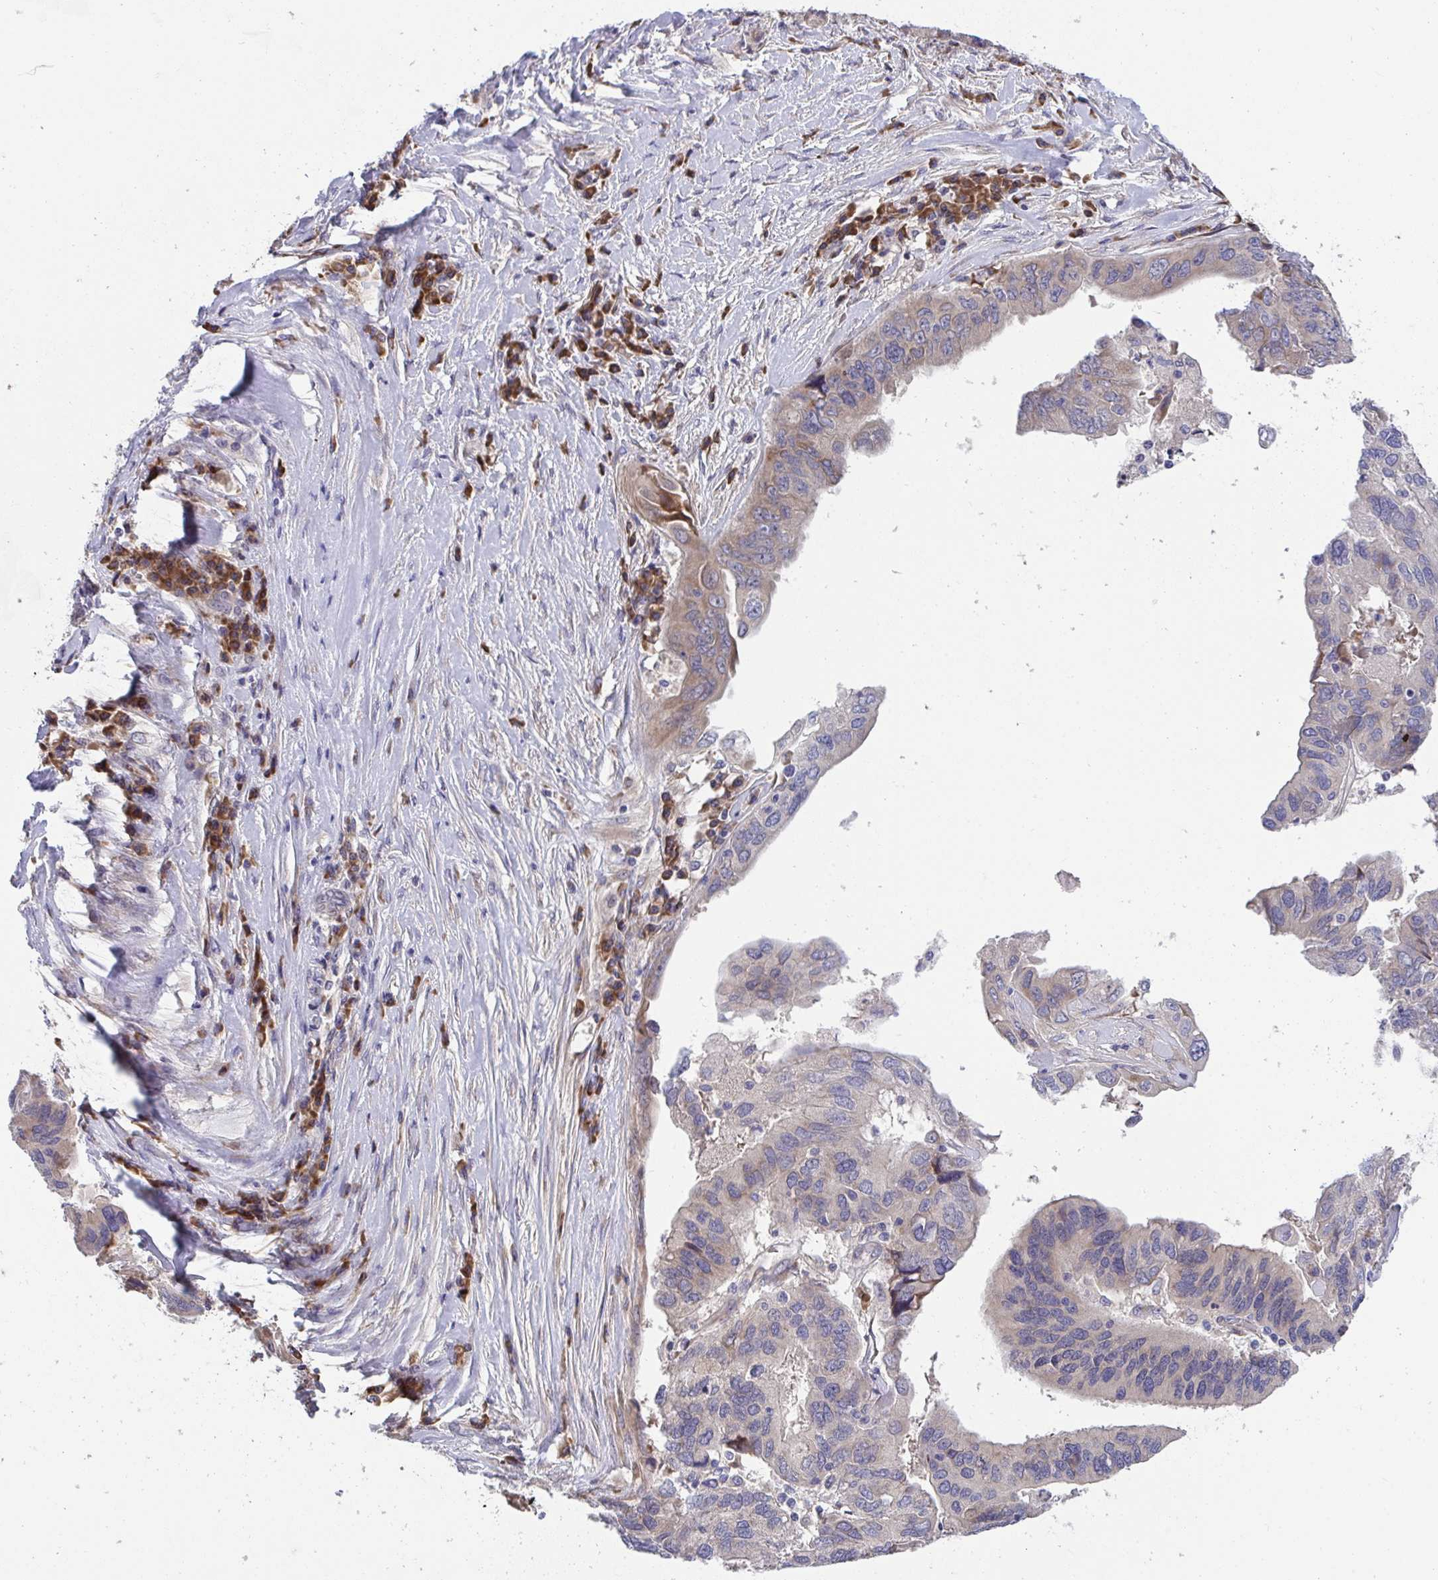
{"staining": {"intensity": "weak", "quantity": "<25%", "location": "cytoplasmic/membranous"}, "tissue": "ovarian cancer", "cell_type": "Tumor cells", "image_type": "cancer", "snomed": [{"axis": "morphology", "description": "Cystadenocarcinoma, serous, NOS"}, {"axis": "topography", "description": "Ovary"}], "caption": "High power microscopy micrograph of an IHC histopathology image of ovarian cancer (serous cystadenocarcinoma), revealing no significant staining in tumor cells. (Immunohistochemistry, brightfield microscopy, high magnification).", "gene": "SUSD4", "patient": {"sex": "female", "age": 79}}